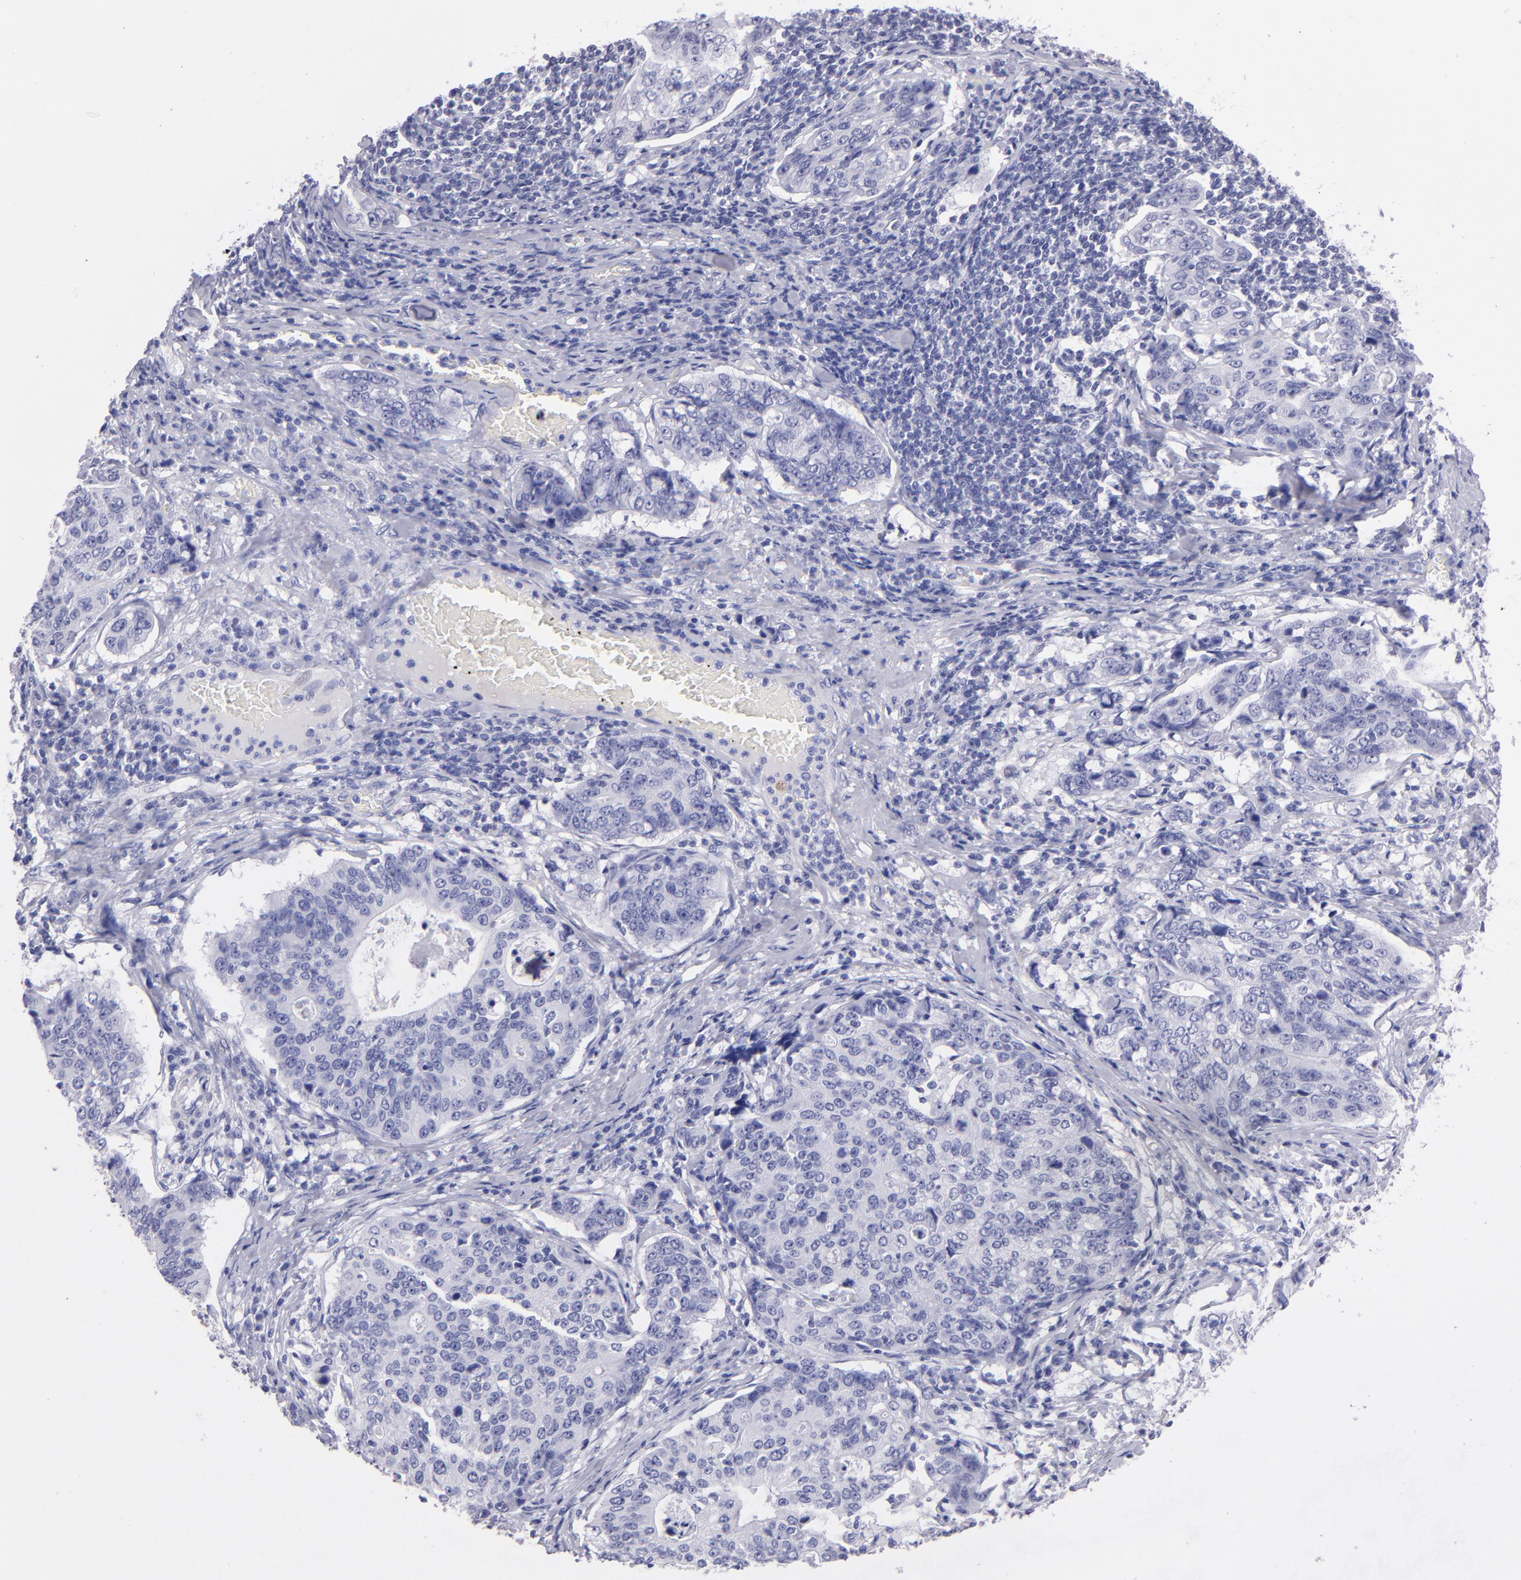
{"staining": {"intensity": "negative", "quantity": "none", "location": "none"}, "tissue": "stomach cancer", "cell_type": "Tumor cells", "image_type": "cancer", "snomed": [{"axis": "morphology", "description": "Adenocarcinoma, NOS"}, {"axis": "topography", "description": "Esophagus"}, {"axis": "topography", "description": "Stomach"}], "caption": "Image shows no protein positivity in tumor cells of adenocarcinoma (stomach) tissue. (Stains: DAB (3,3'-diaminobenzidine) IHC with hematoxylin counter stain, Microscopy: brightfield microscopy at high magnification).", "gene": "TG", "patient": {"sex": "male", "age": 74}}